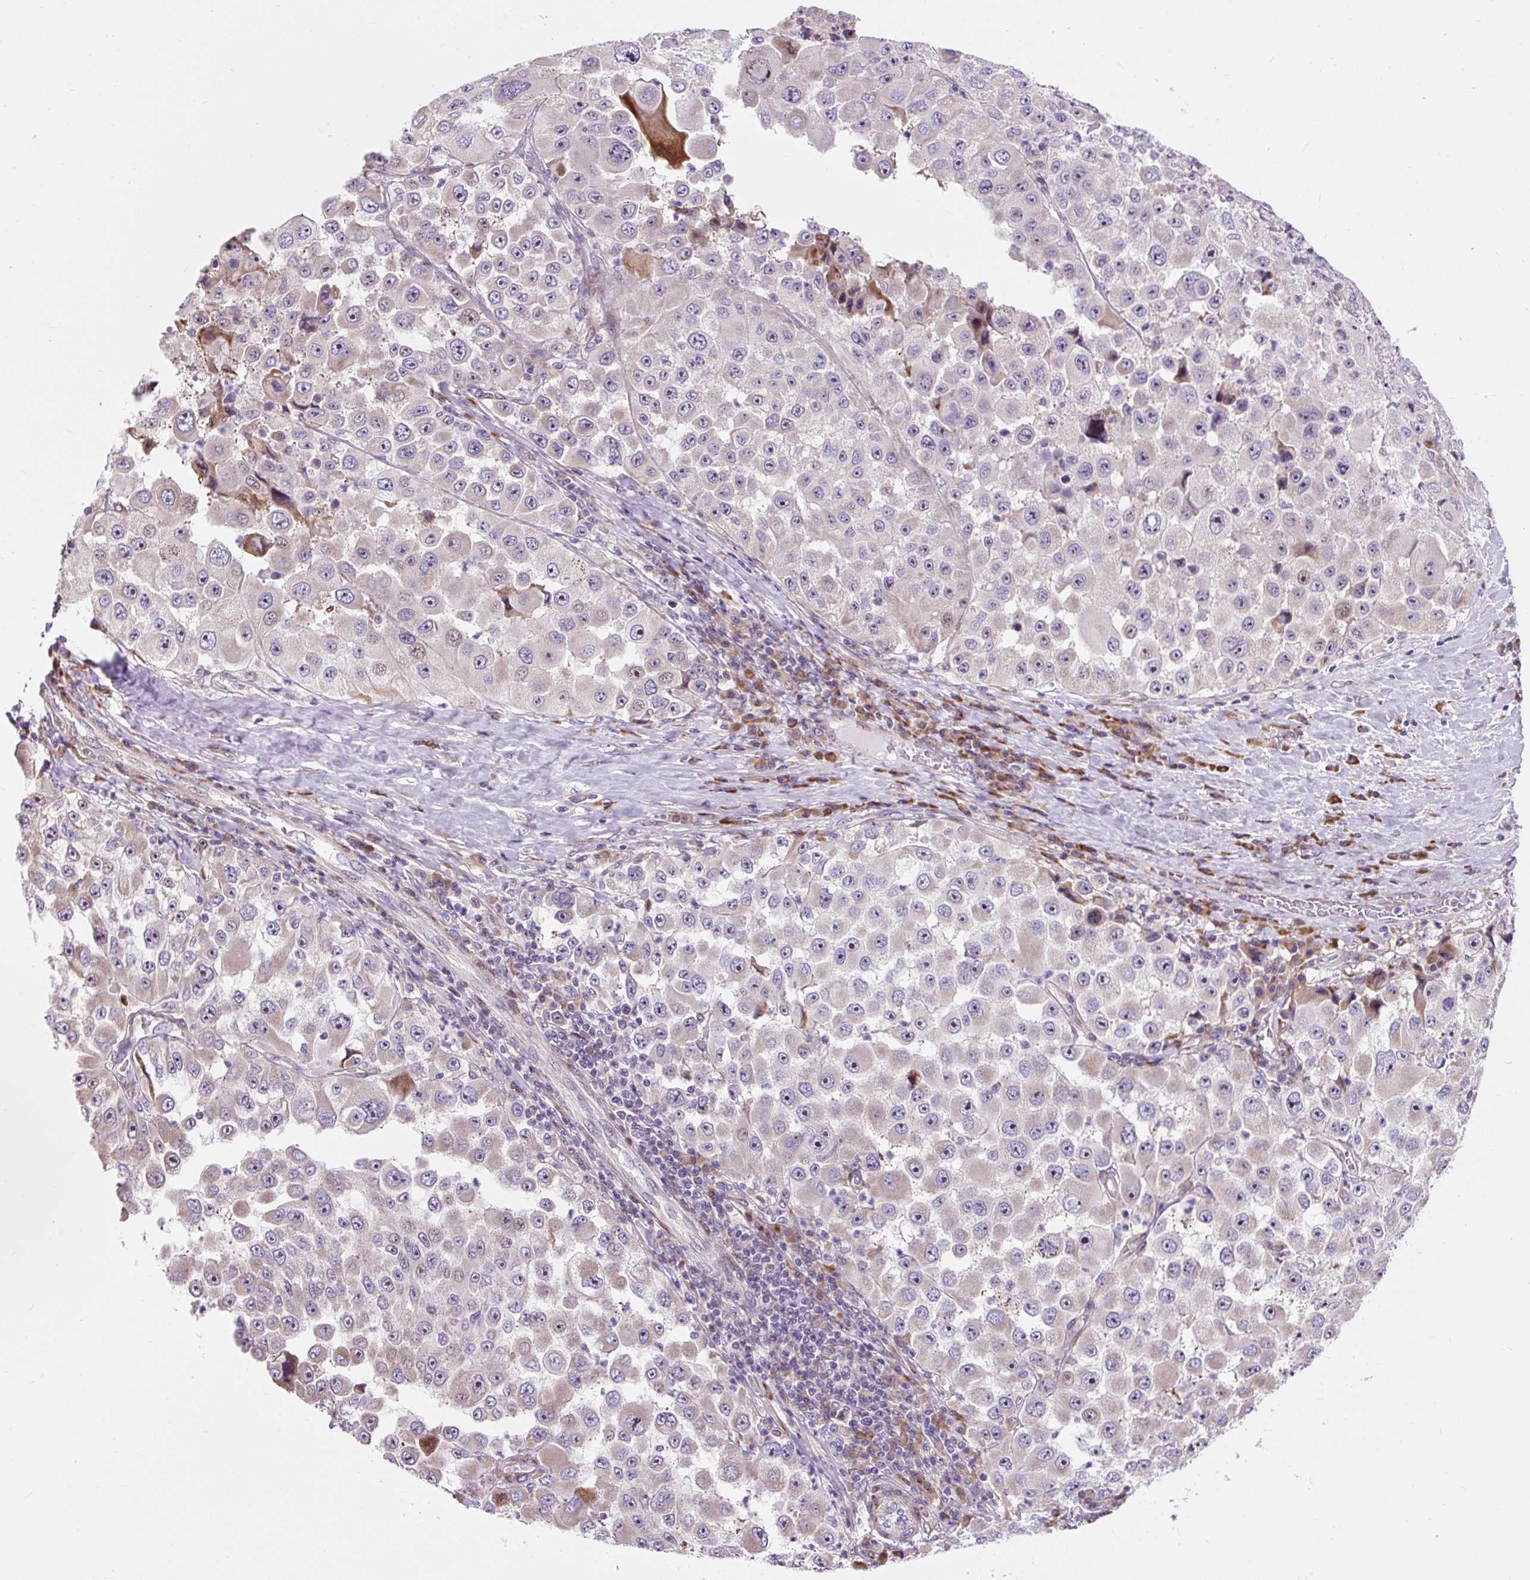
{"staining": {"intensity": "negative", "quantity": "none", "location": "none"}, "tissue": "melanoma", "cell_type": "Tumor cells", "image_type": "cancer", "snomed": [{"axis": "morphology", "description": "Malignant melanoma, Metastatic site"}, {"axis": "topography", "description": "Lymph node"}], "caption": "High power microscopy histopathology image of an immunohistochemistry (IHC) photomicrograph of malignant melanoma (metastatic site), revealing no significant positivity in tumor cells.", "gene": "CISD3", "patient": {"sex": "male", "age": 62}}